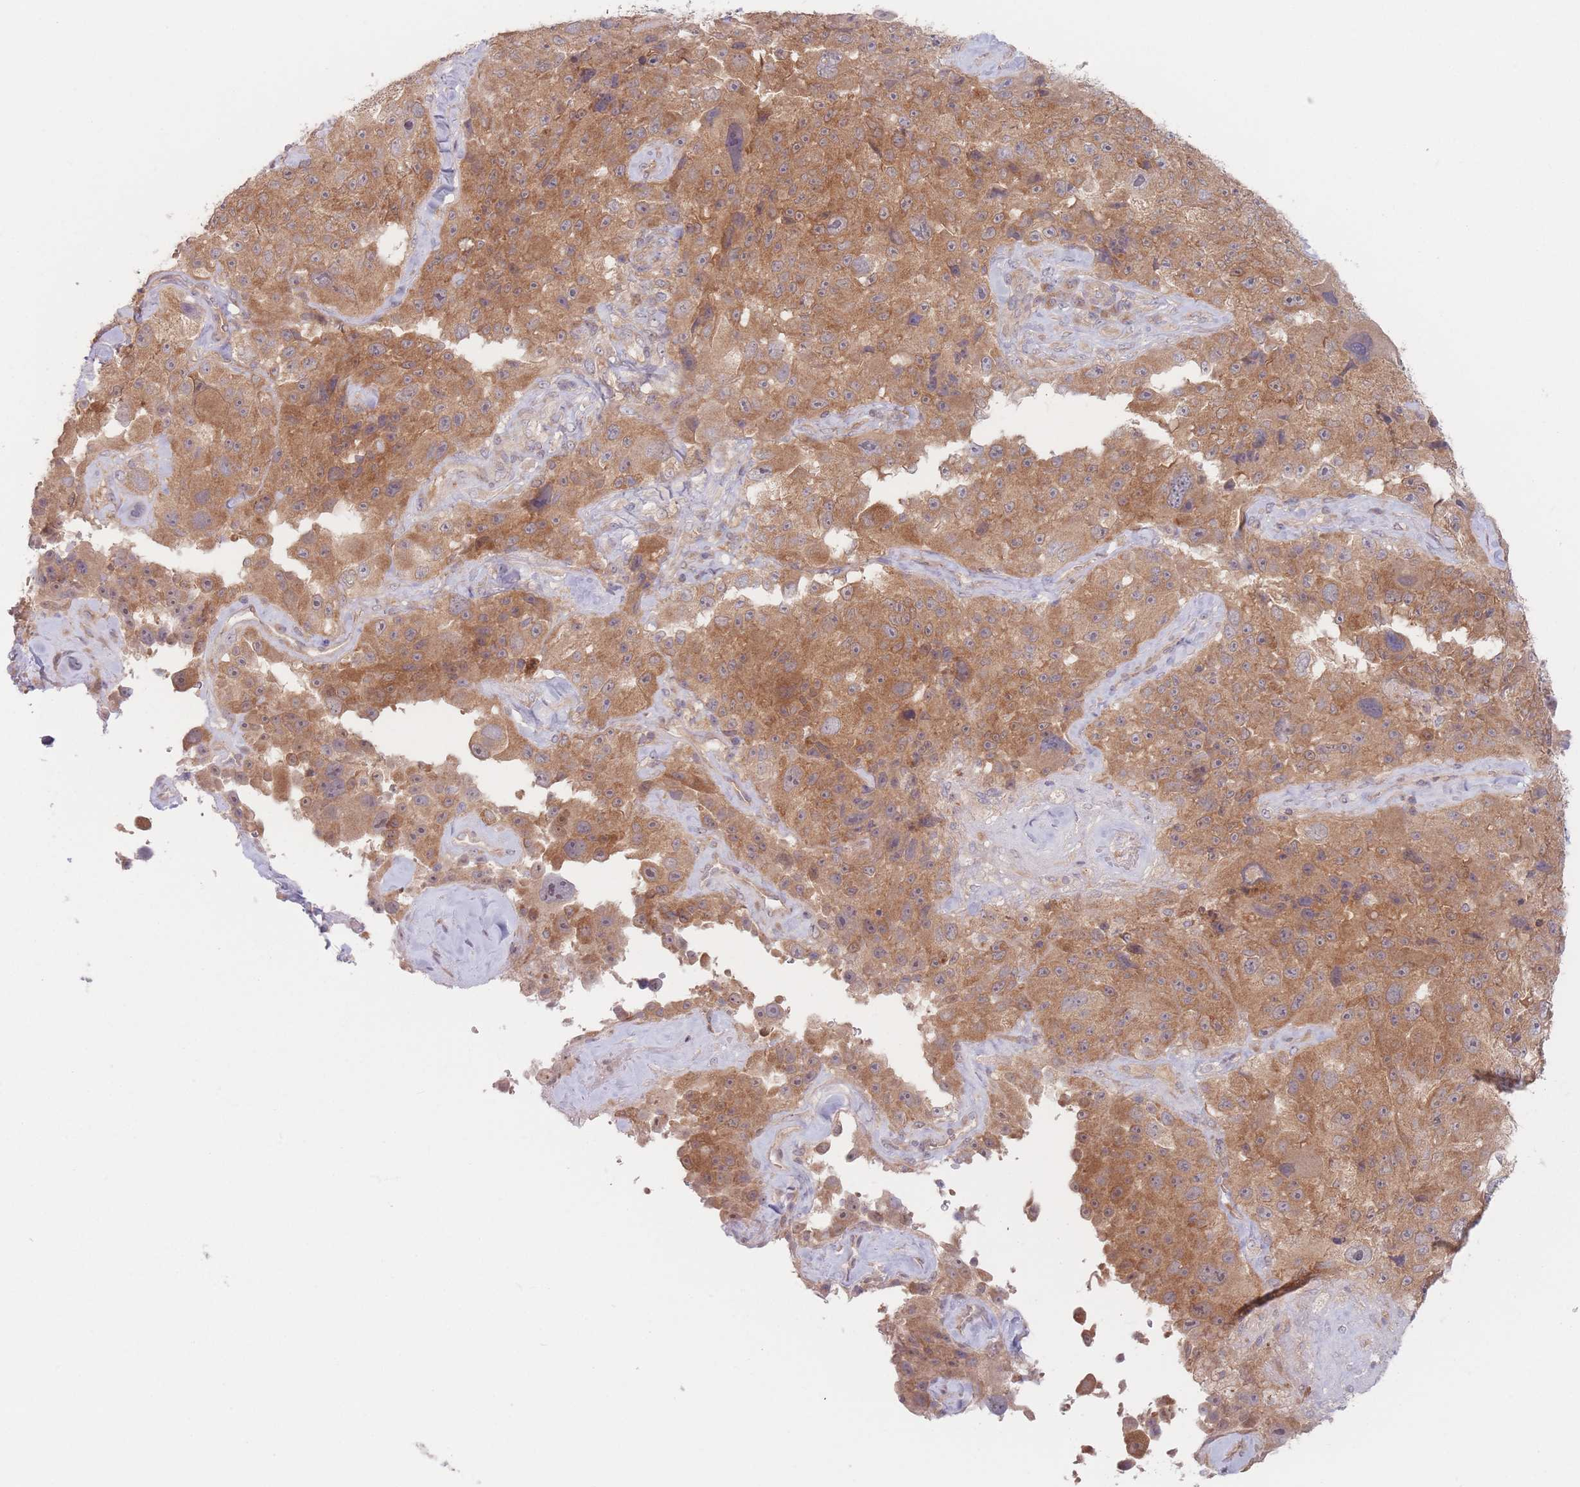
{"staining": {"intensity": "moderate", "quantity": ">75%", "location": "cytoplasmic/membranous"}, "tissue": "melanoma", "cell_type": "Tumor cells", "image_type": "cancer", "snomed": [{"axis": "morphology", "description": "Malignant melanoma, Metastatic site"}, {"axis": "topography", "description": "Lymph node"}], "caption": "Brown immunohistochemical staining in malignant melanoma (metastatic site) reveals moderate cytoplasmic/membranous positivity in approximately >75% of tumor cells. The protein of interest is shown in brown color, while the nuclei are stained blue.", "gene": "PPM1A", "patient": {"sex": "male", "age": 62}}